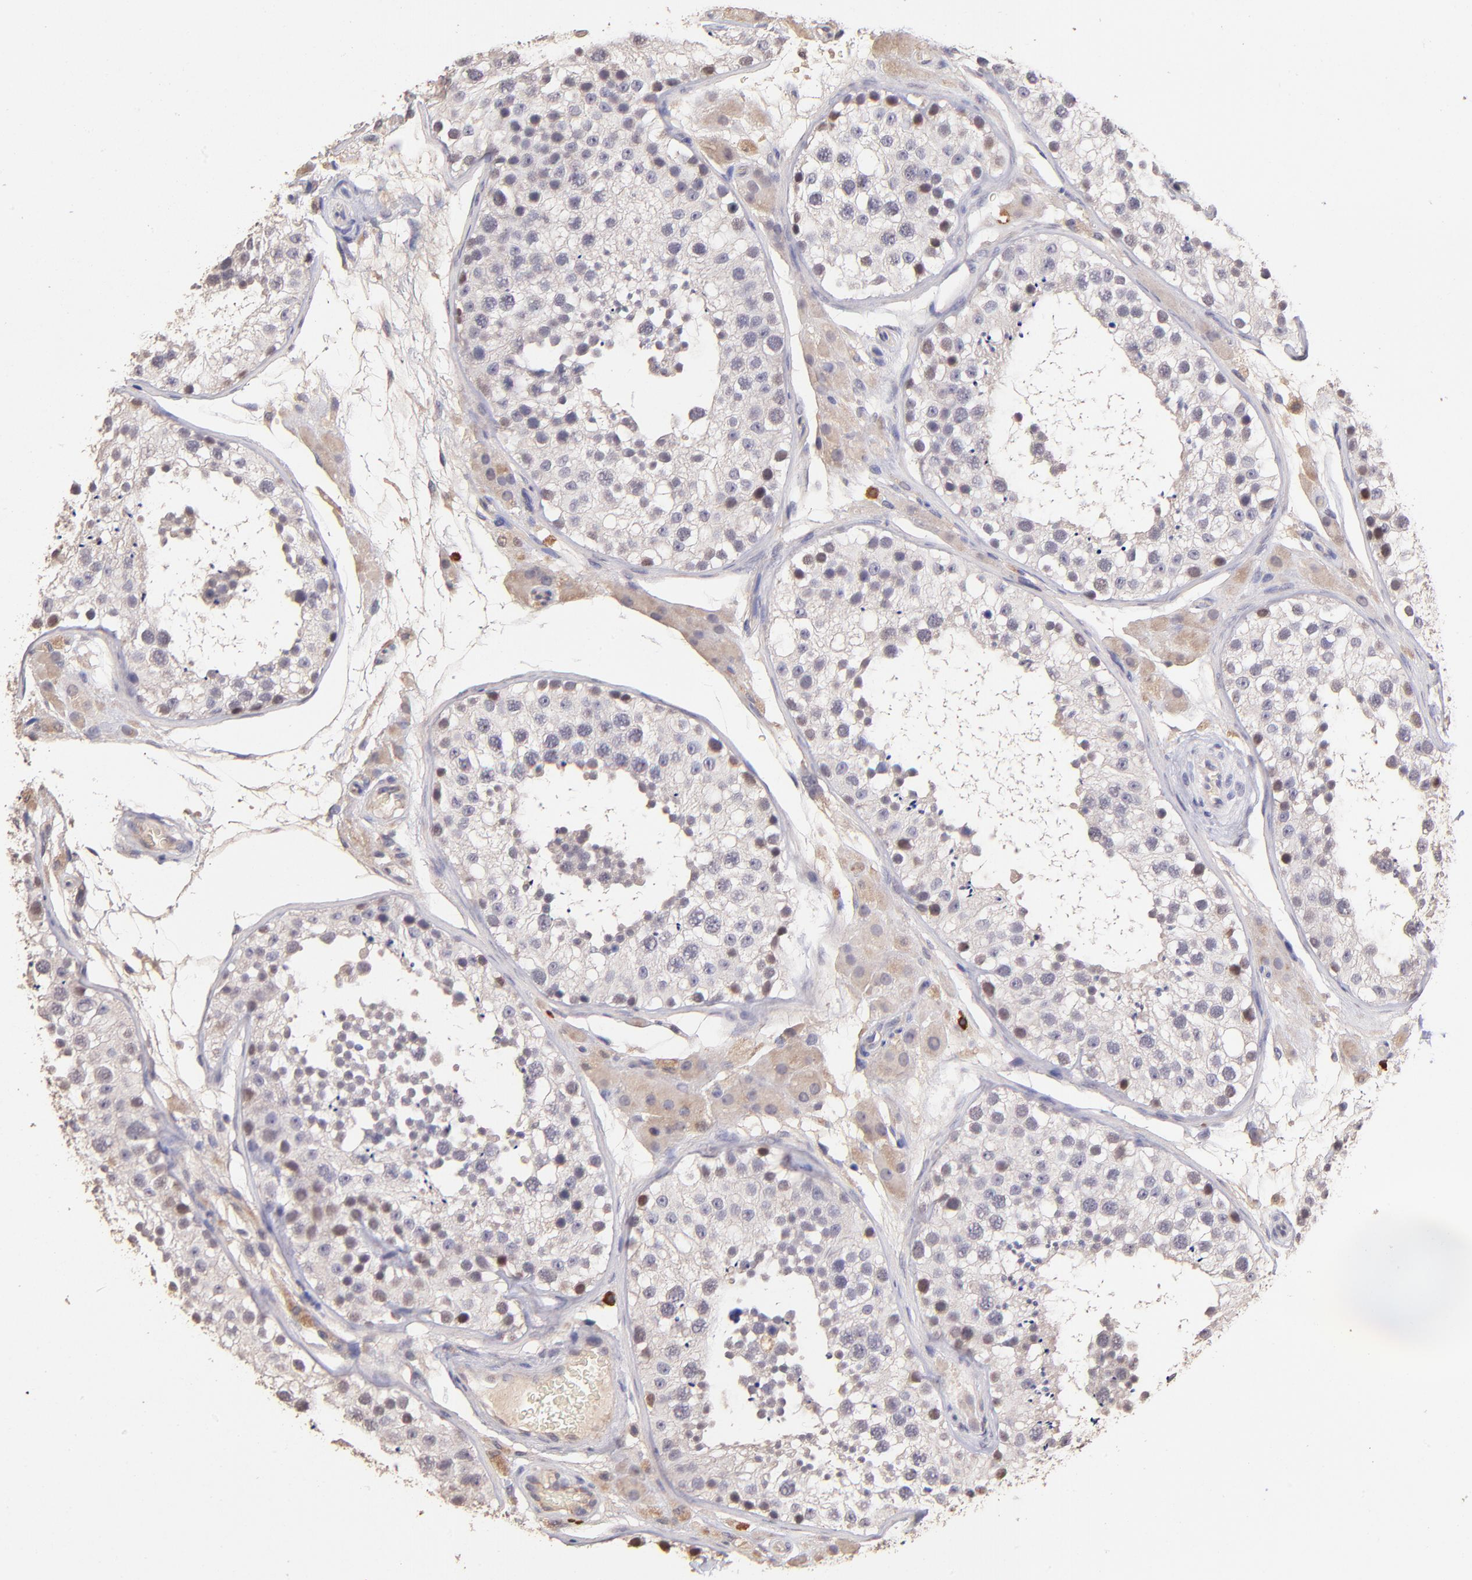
{"staining": {"intensity": "weak", "quantity": "<25%", "location": "nuclear"}, "tissue": "testis", "cell_type": "Cells in seminiferous ducts", "image_type": "normal", "snomed": [{"axis": "morphology", "description": "Normal tissue, NOS"}, {"axis": "topography", "description": "Testis"}], "caption": "Testis stained for a protein using IHC shows no staining cells in seminiferous ducts.", "gene": "RNASEL", "patient": {"sex": "male", "age": 26}}